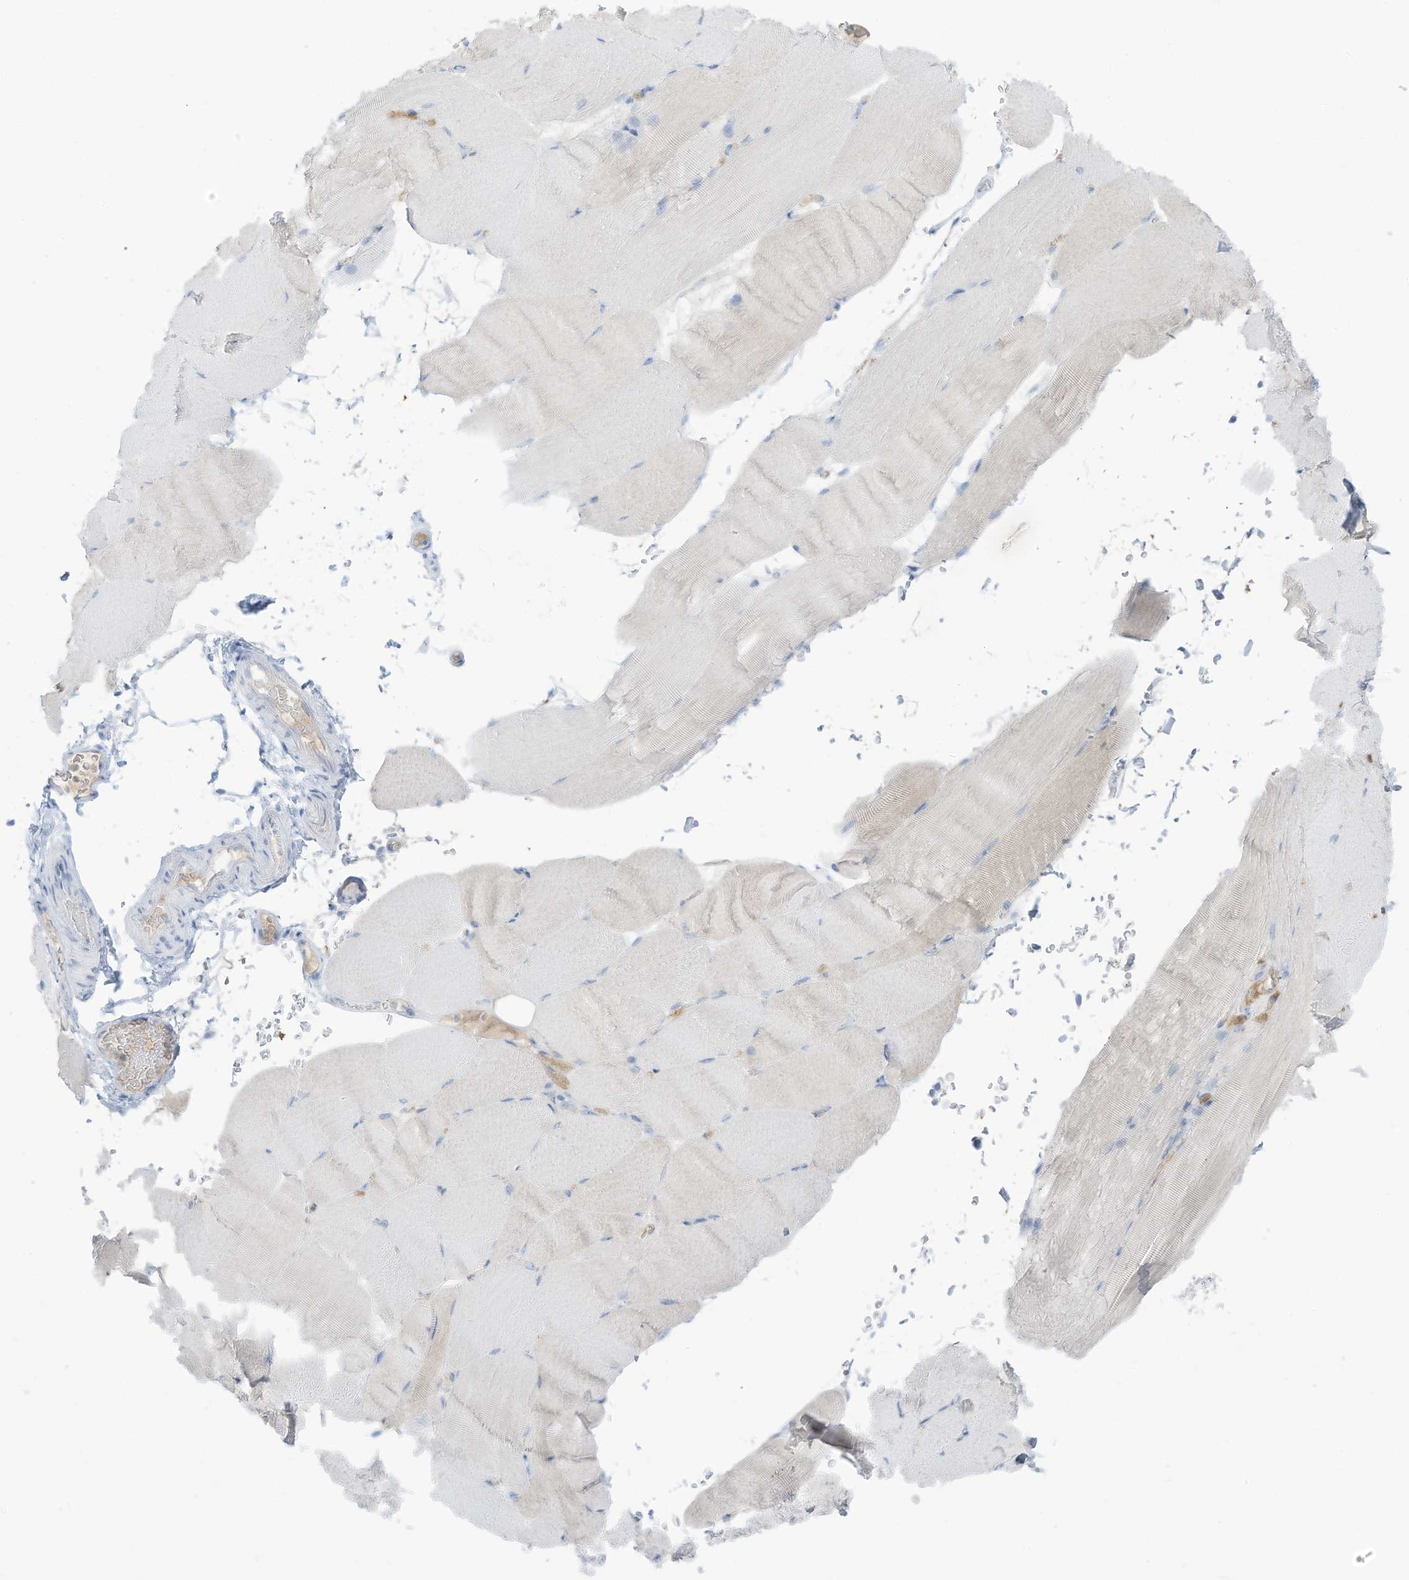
{"staining": {"intensity": "negative", "quantity": "none", "location": "none"}, "tissue": "skeletal muscle", "cell_type": "Myocytes", "image_type": "normal", "snomed": [{"axis": "morphology", "description": "Normal tissue, NOS"}, {"axis": "topography", "description": "Skeletal muscle"}, {"axis": "topography", "description": "Parathyroid gland"}], "caption": "Histopathology image shows no significant protein expression in myocytes of unremarkable skeletal muscle. (DAB (3,3'-diaminobenzidine) immunohistochemistry (IHC) visualized using brightfield microscopy, high magnification).", "gene": "HSD17B13", "patient": {"sex": "female", "age": 37}}